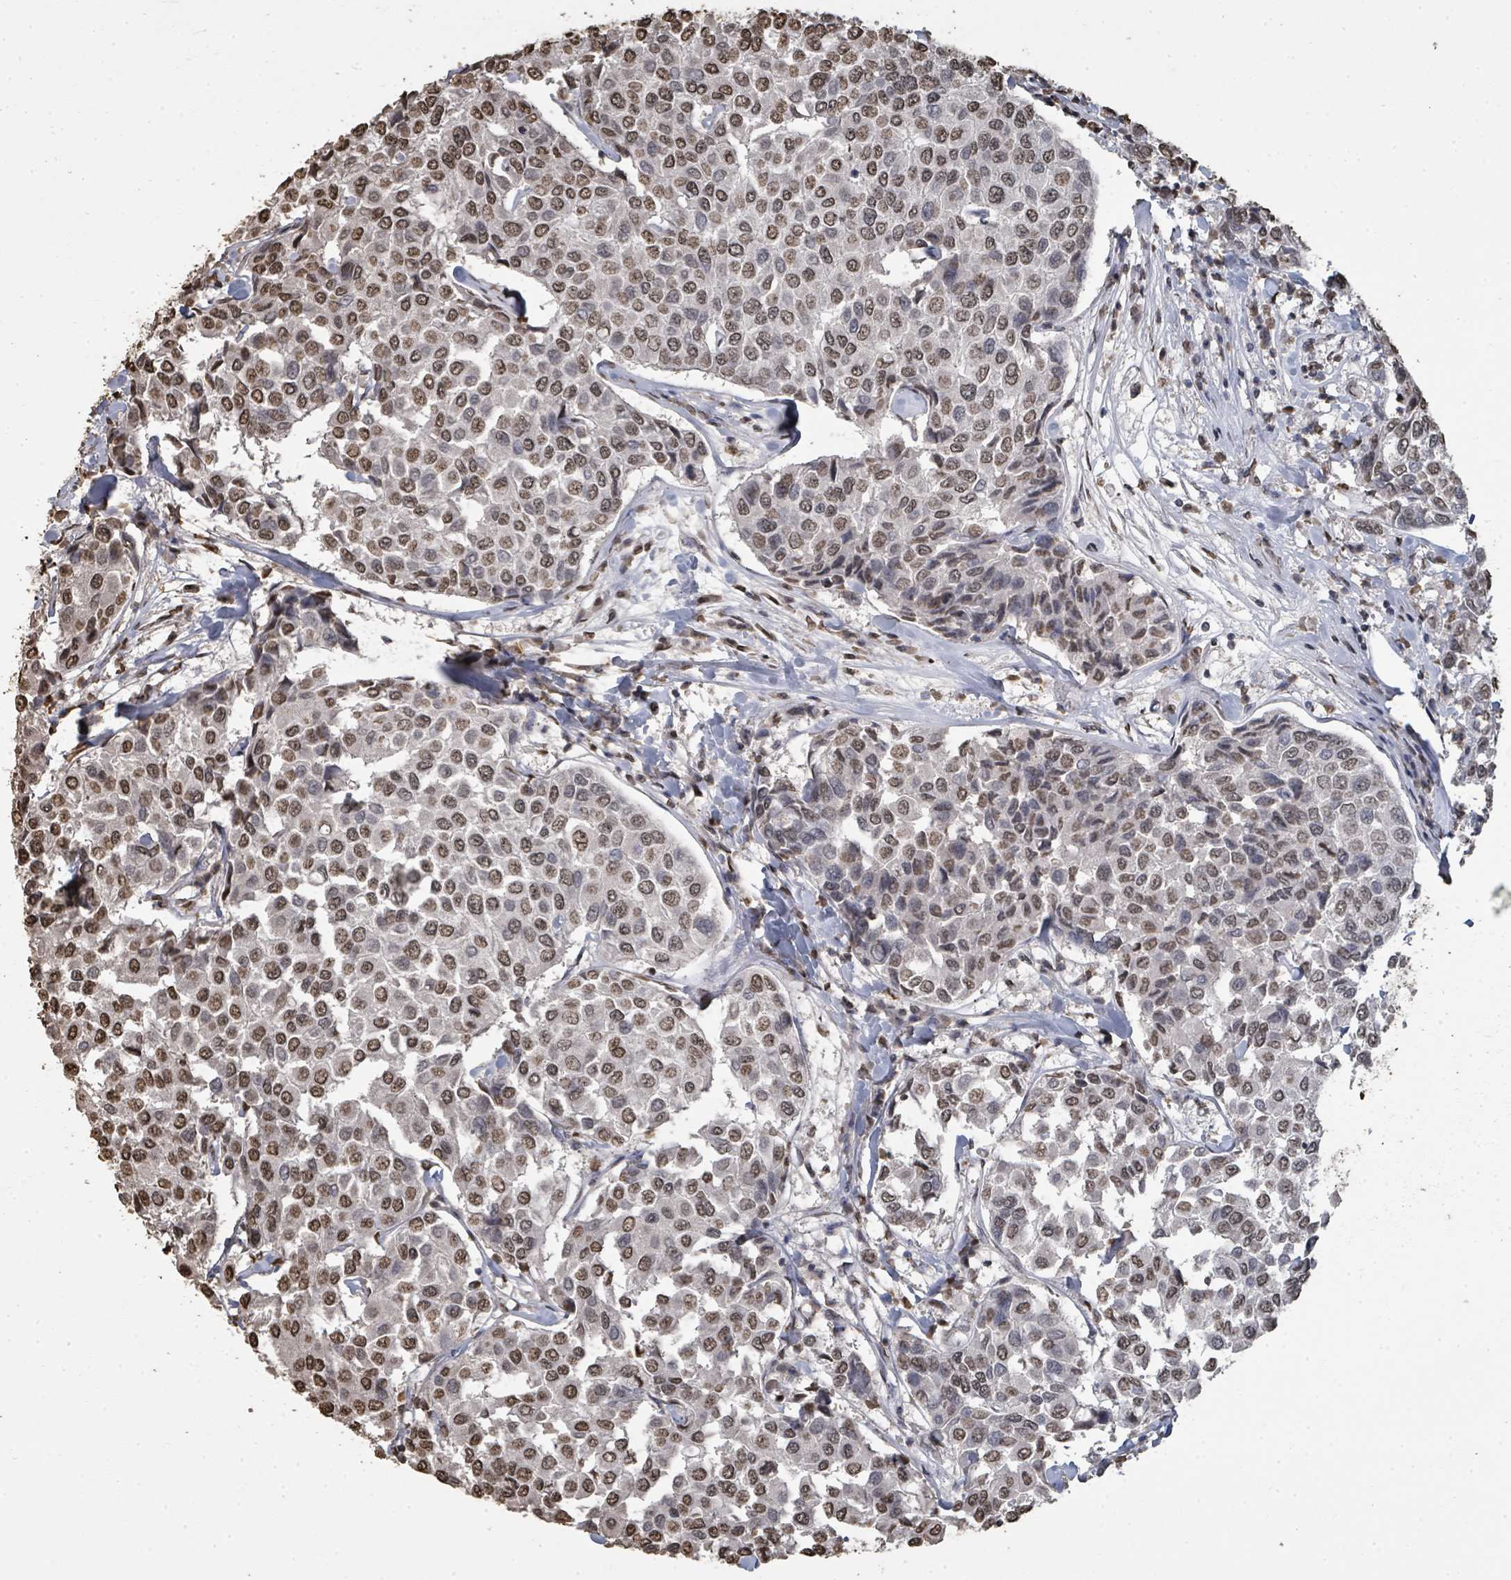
{"staining": {"intensity": "moderate", "quantity": ">75%", "location": "nuclear"}, "tissue": "breast cancer", "cell_type": "Tumor cells", "image_type": "cancer", "snomed": [{"axis": "morphology", "description": "Duct carcinoma"}, {"axis": "topography", "description": "Breast"}], "caption": "Moderate nuclear expression is appreciated in approximately >75% of tumor cells in breast cancer.", "gene": "MRPS12", "patient": {"sex": "female", "age": 55}}